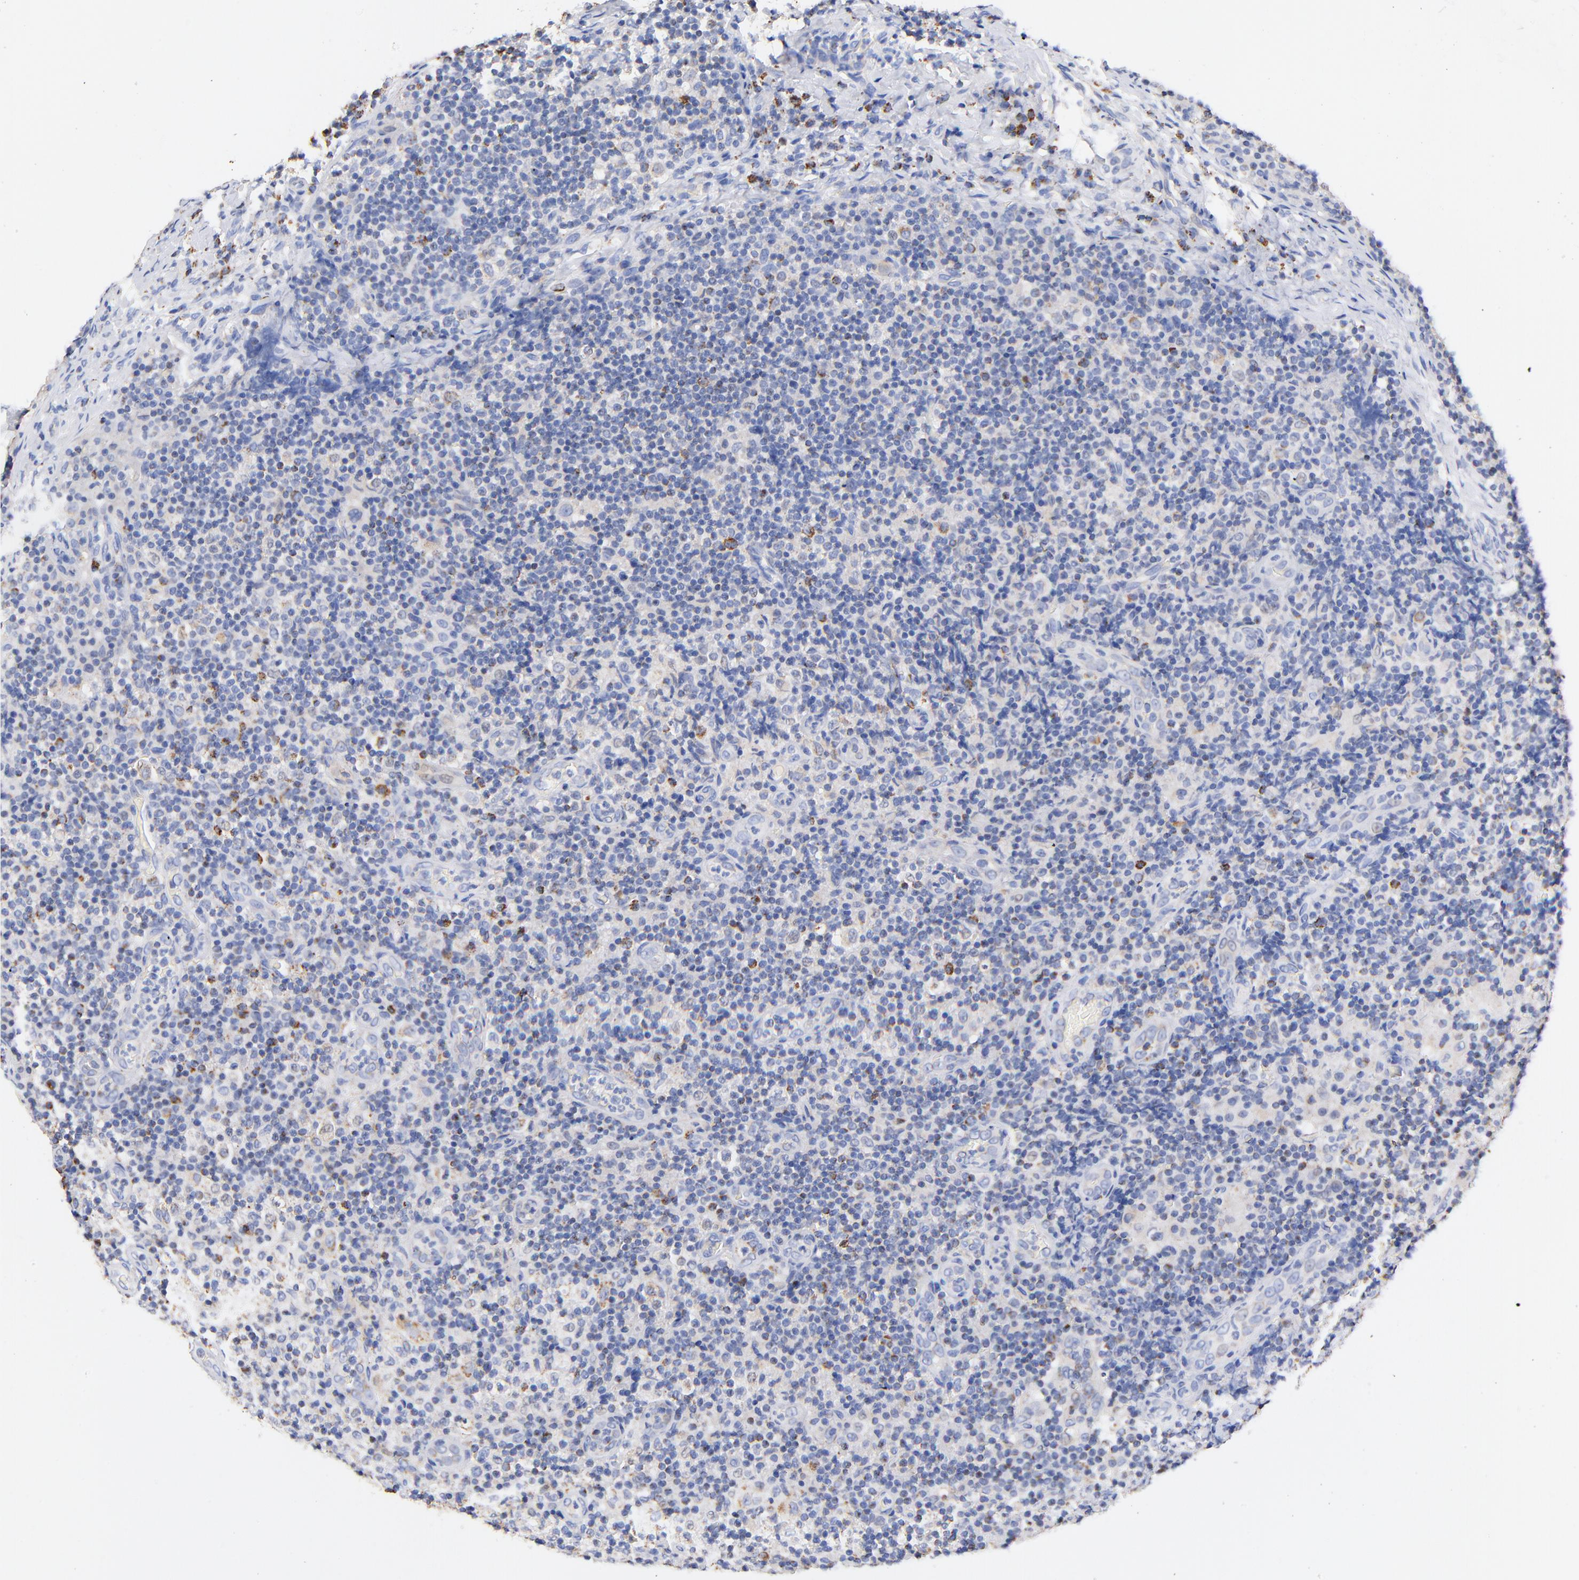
{"staining": {"intensity": "moderate", "quantity": "25%-75%", "location": "cytoplasmic/membranous"}, "tissue": "lymph node", "cell_type": "Germinal center cells", "image_type": "normal", "snomed": [{"axis": "morphology", "description": "Normal tissue, NOS"}, {"axis": "morphology", "description": "Inflammation, NOS"}, {"axis": "topography", "description": "Lymph node"}], "caption": "Lymph node stained for a protein (brown) shows moderate cytoplasmic/membranous positive staining in about 25%-75% of germinal center cells.", "gene": "ATP5F1D", "patient": {"sex": "male", "age": 46}}